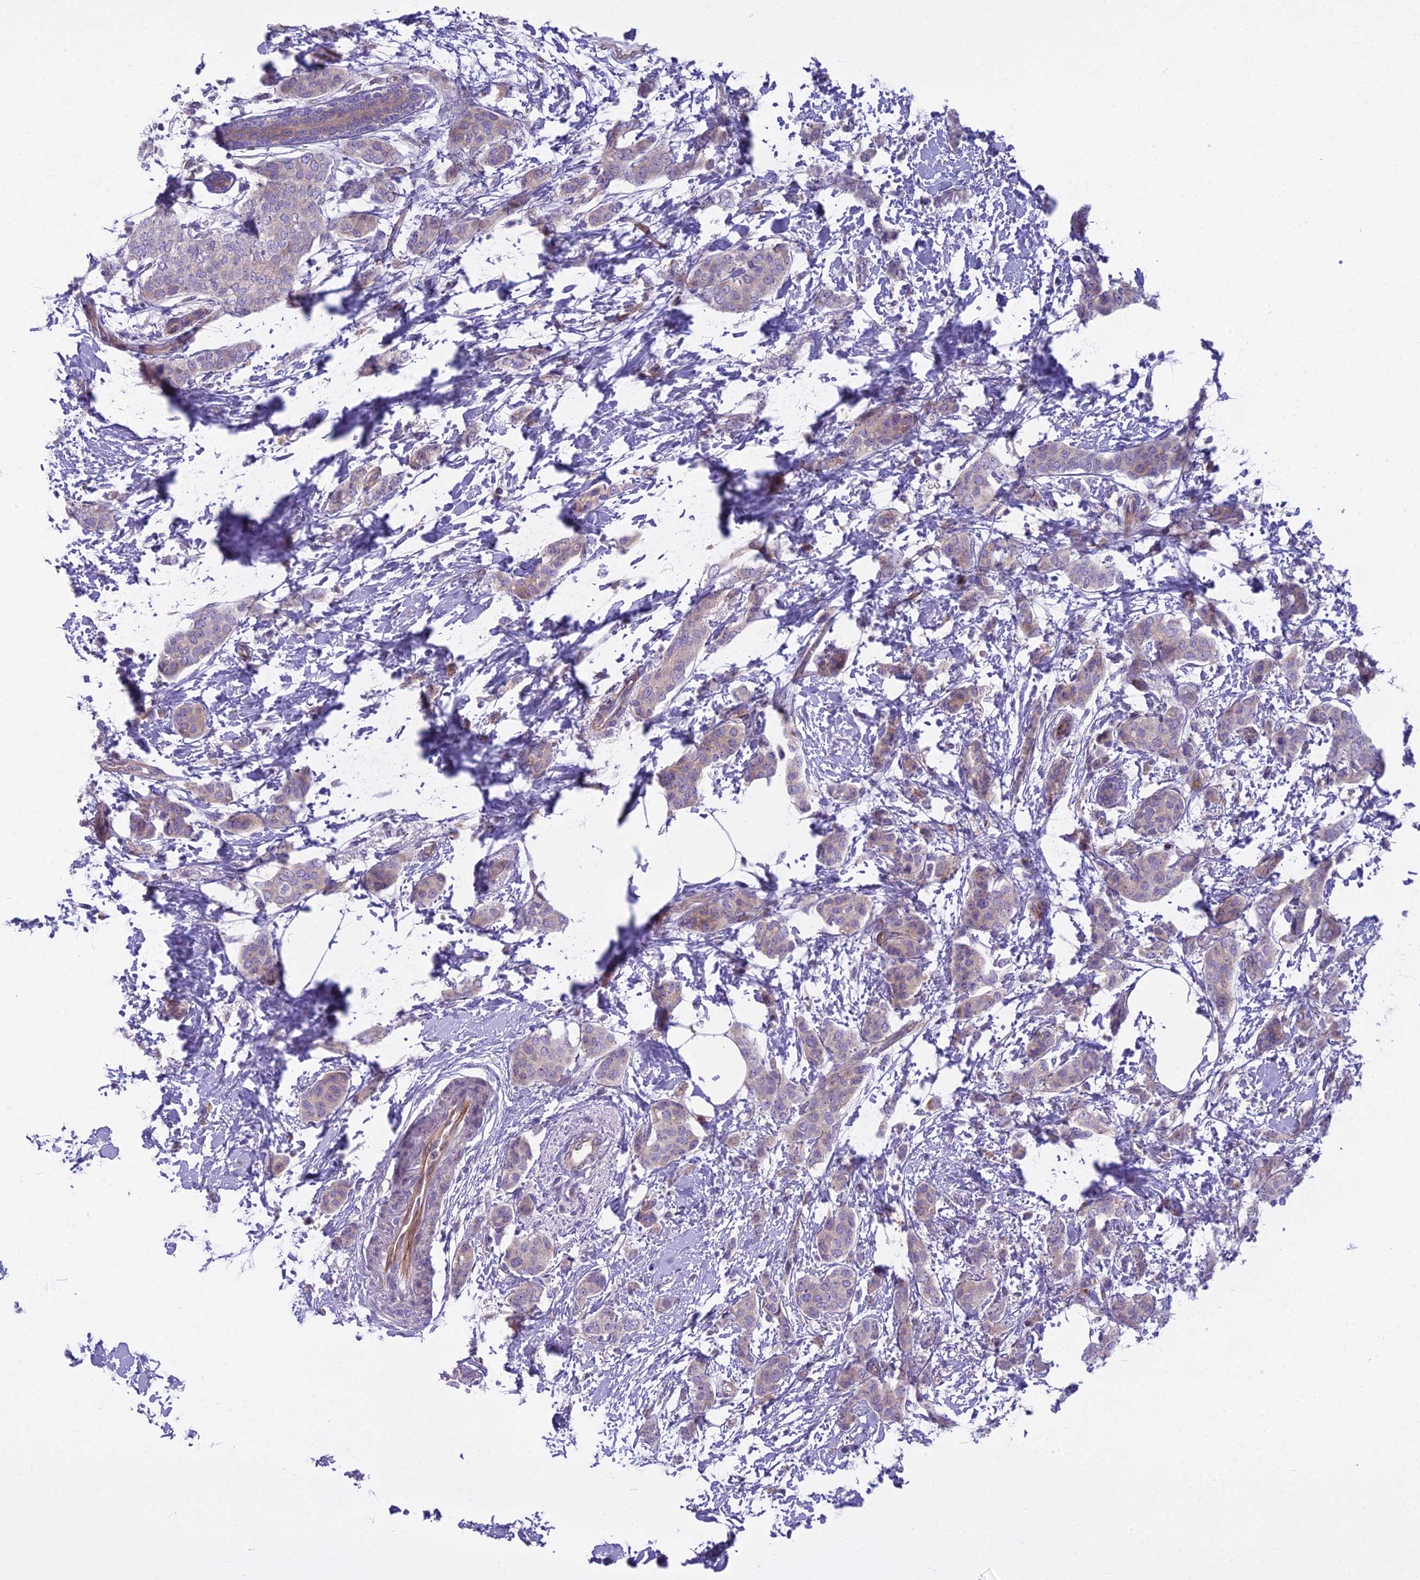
{"staining": {"intensity": "weak", "quantity": "<25%", "location": "cytoplasmic/membranous"}, "tissue": "breast cancer", "cell_type": "Tumor cells", "image_type": "cancer", "snomed": [{"axis": "morphology", "description": "Duct carcinoma"}, {"axis": "topography", "description": "Breast"}], "caption": "High power microscopy histopathology image of an immunohistochemistry (IHC) photomicrograph of breast cancer (invasive ductal carcinoma), revealing no significant positivity in tumor cells.", "gene": "PCDHB14", "patient": {"sex": "female", "age": 72}}